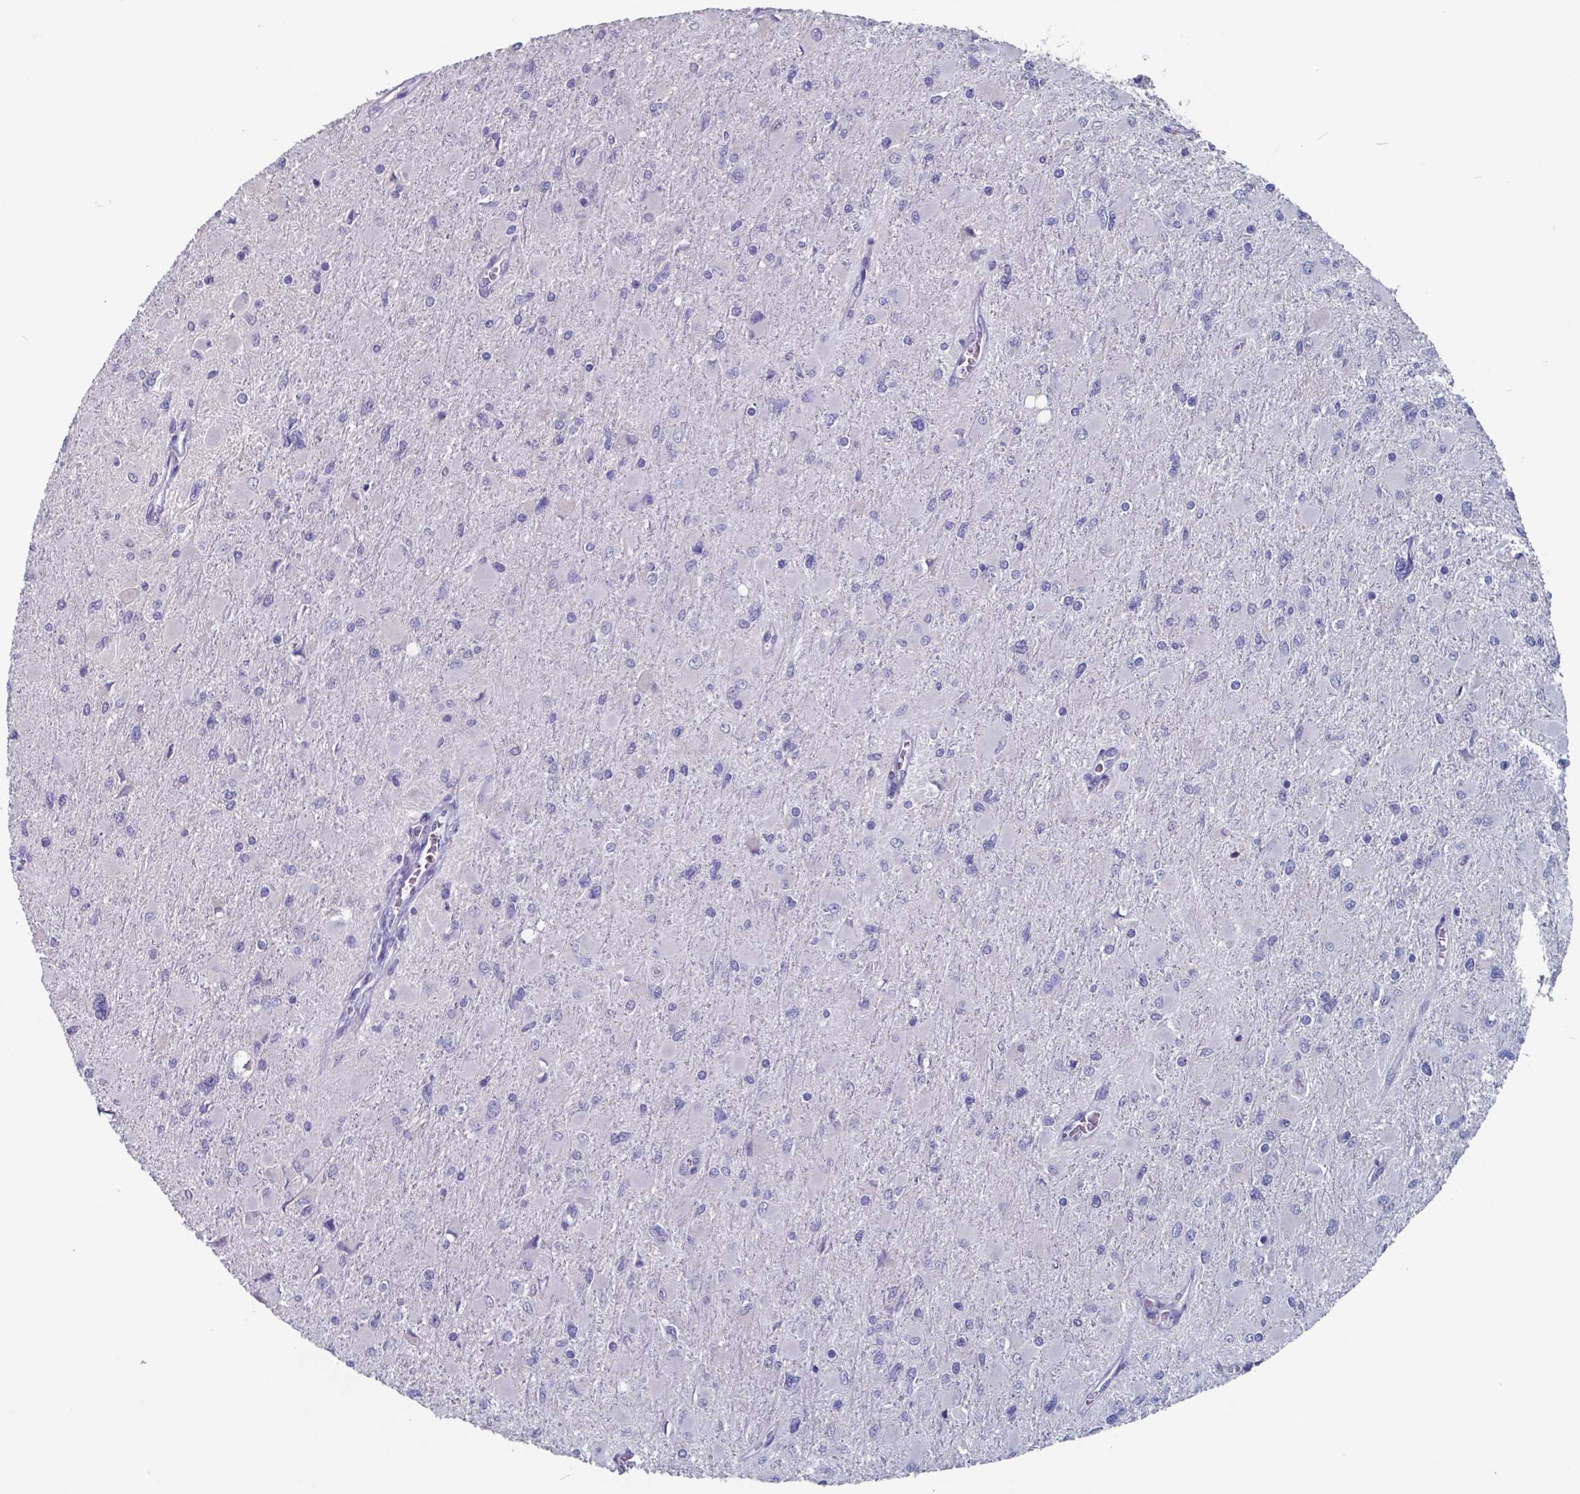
{"staining": {"intensity": "negative", "quantity": "none", "location": "none"}, "tissue": "glioma", "cell_type": "Tumor cells", "image_type": "cancer", "snomed": [{"axis": "morphology", "description": "Glioma, malignant, High grade"}, {"axis": "topography", "description": "Cerebral cortex"}], "caption": "Malignant high-grade glioma was stained to show a protein in brown. There is no significant staining in tumor cells.", "gene": "TTR", "patient": {"sex": "female", "age": 36}}